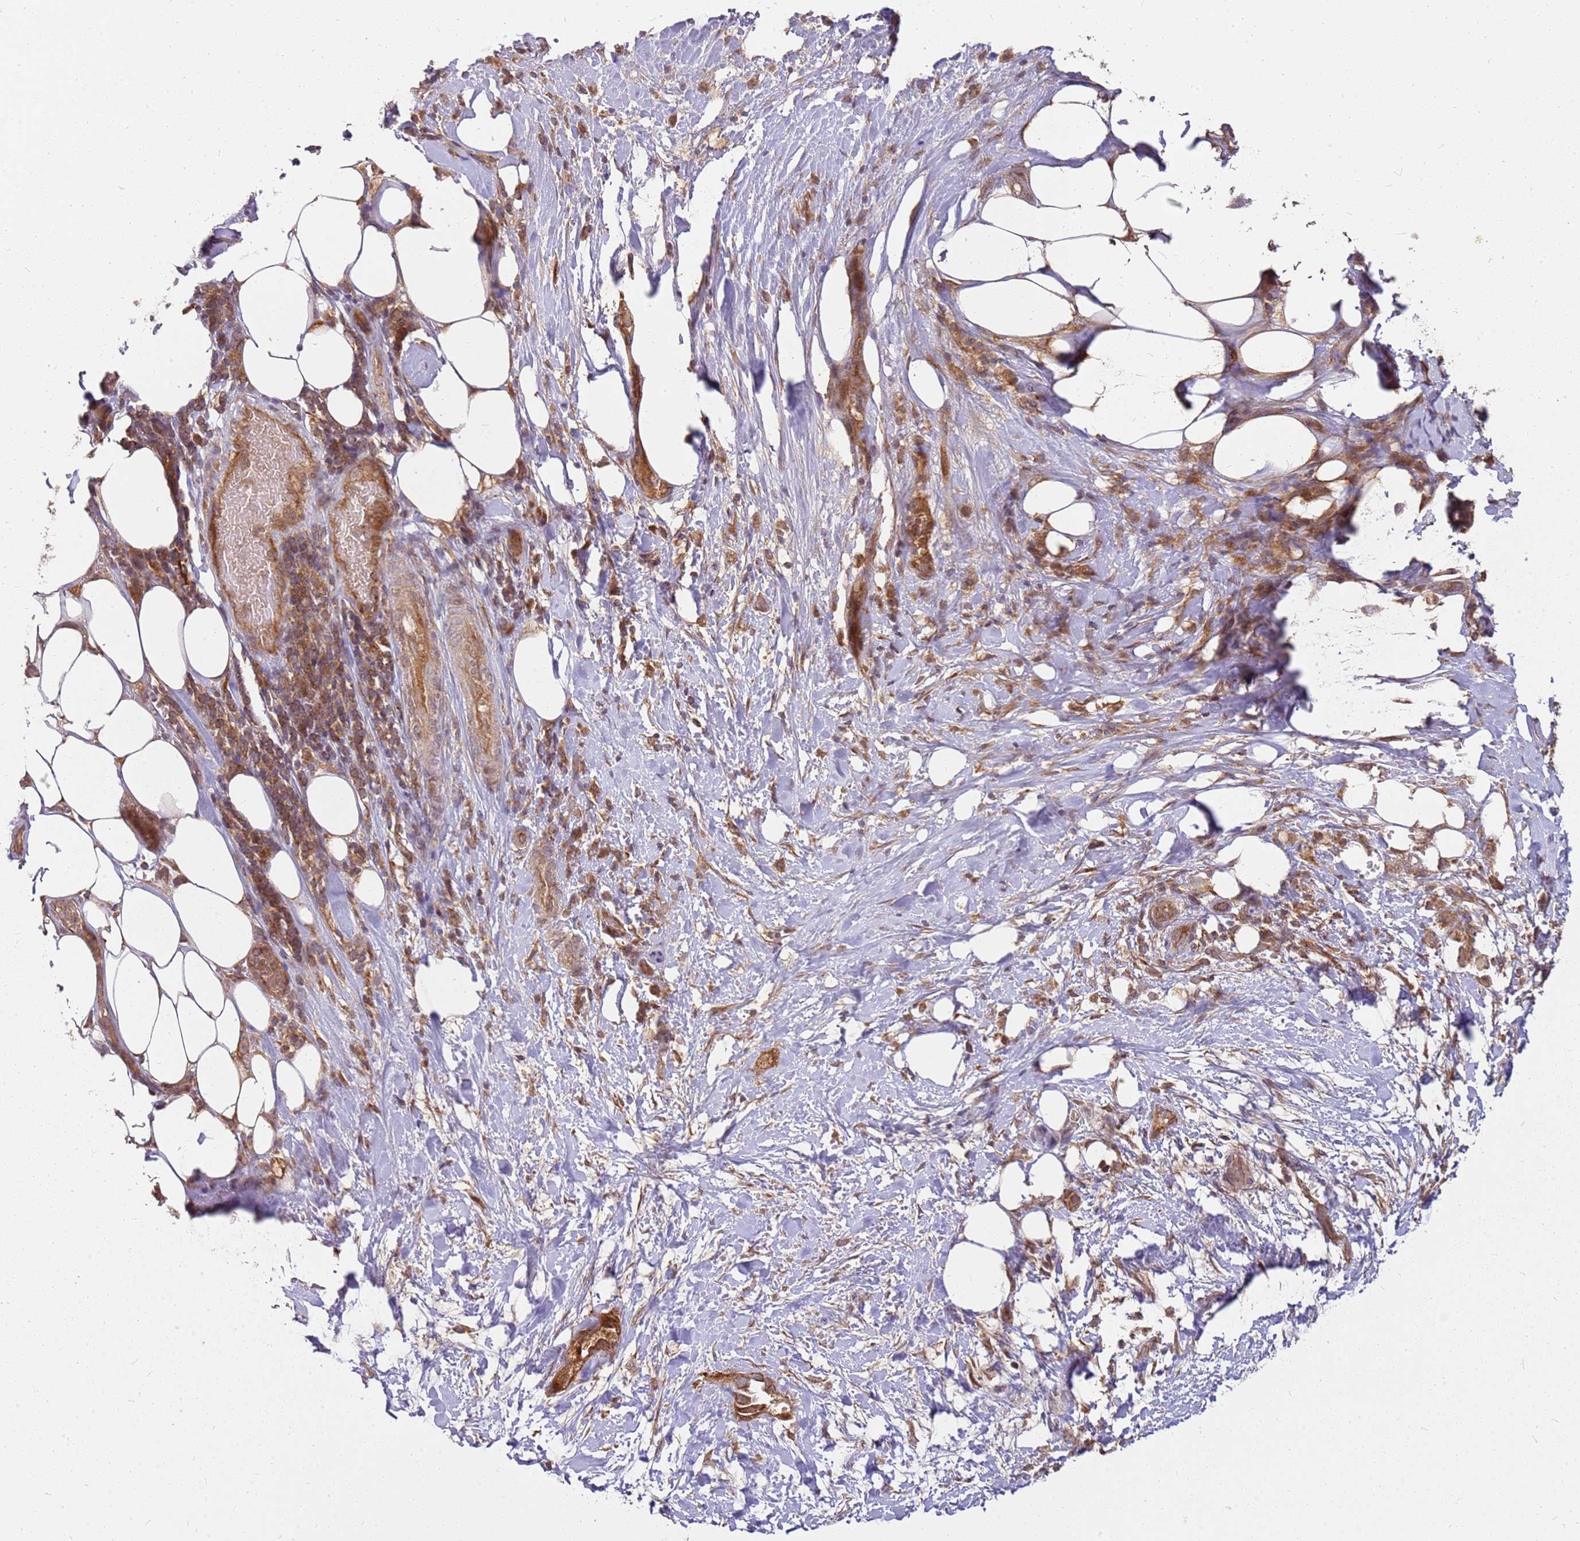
{"staining": {"intensity": "moderate", "quantity": ">75%", "location": "cytoplasmic/membranous"}, "tissue": "pancreatic cancer", "cell_type": "Tumor cells", "image_type": "cancer", "snomed": [{"axis": "morphology", "description": "Adenocarcinoma, NOS"}, {"axis": "topography", "description": "Pancreas"}], "caption": "Moderate cytoplasmic/membranous positivity is present in about >75% of tumor cells in pancreatic cancer (adenocarcinoma).", "gene": "CCDC159", "patient": {"sex": "male", "age": 44}}